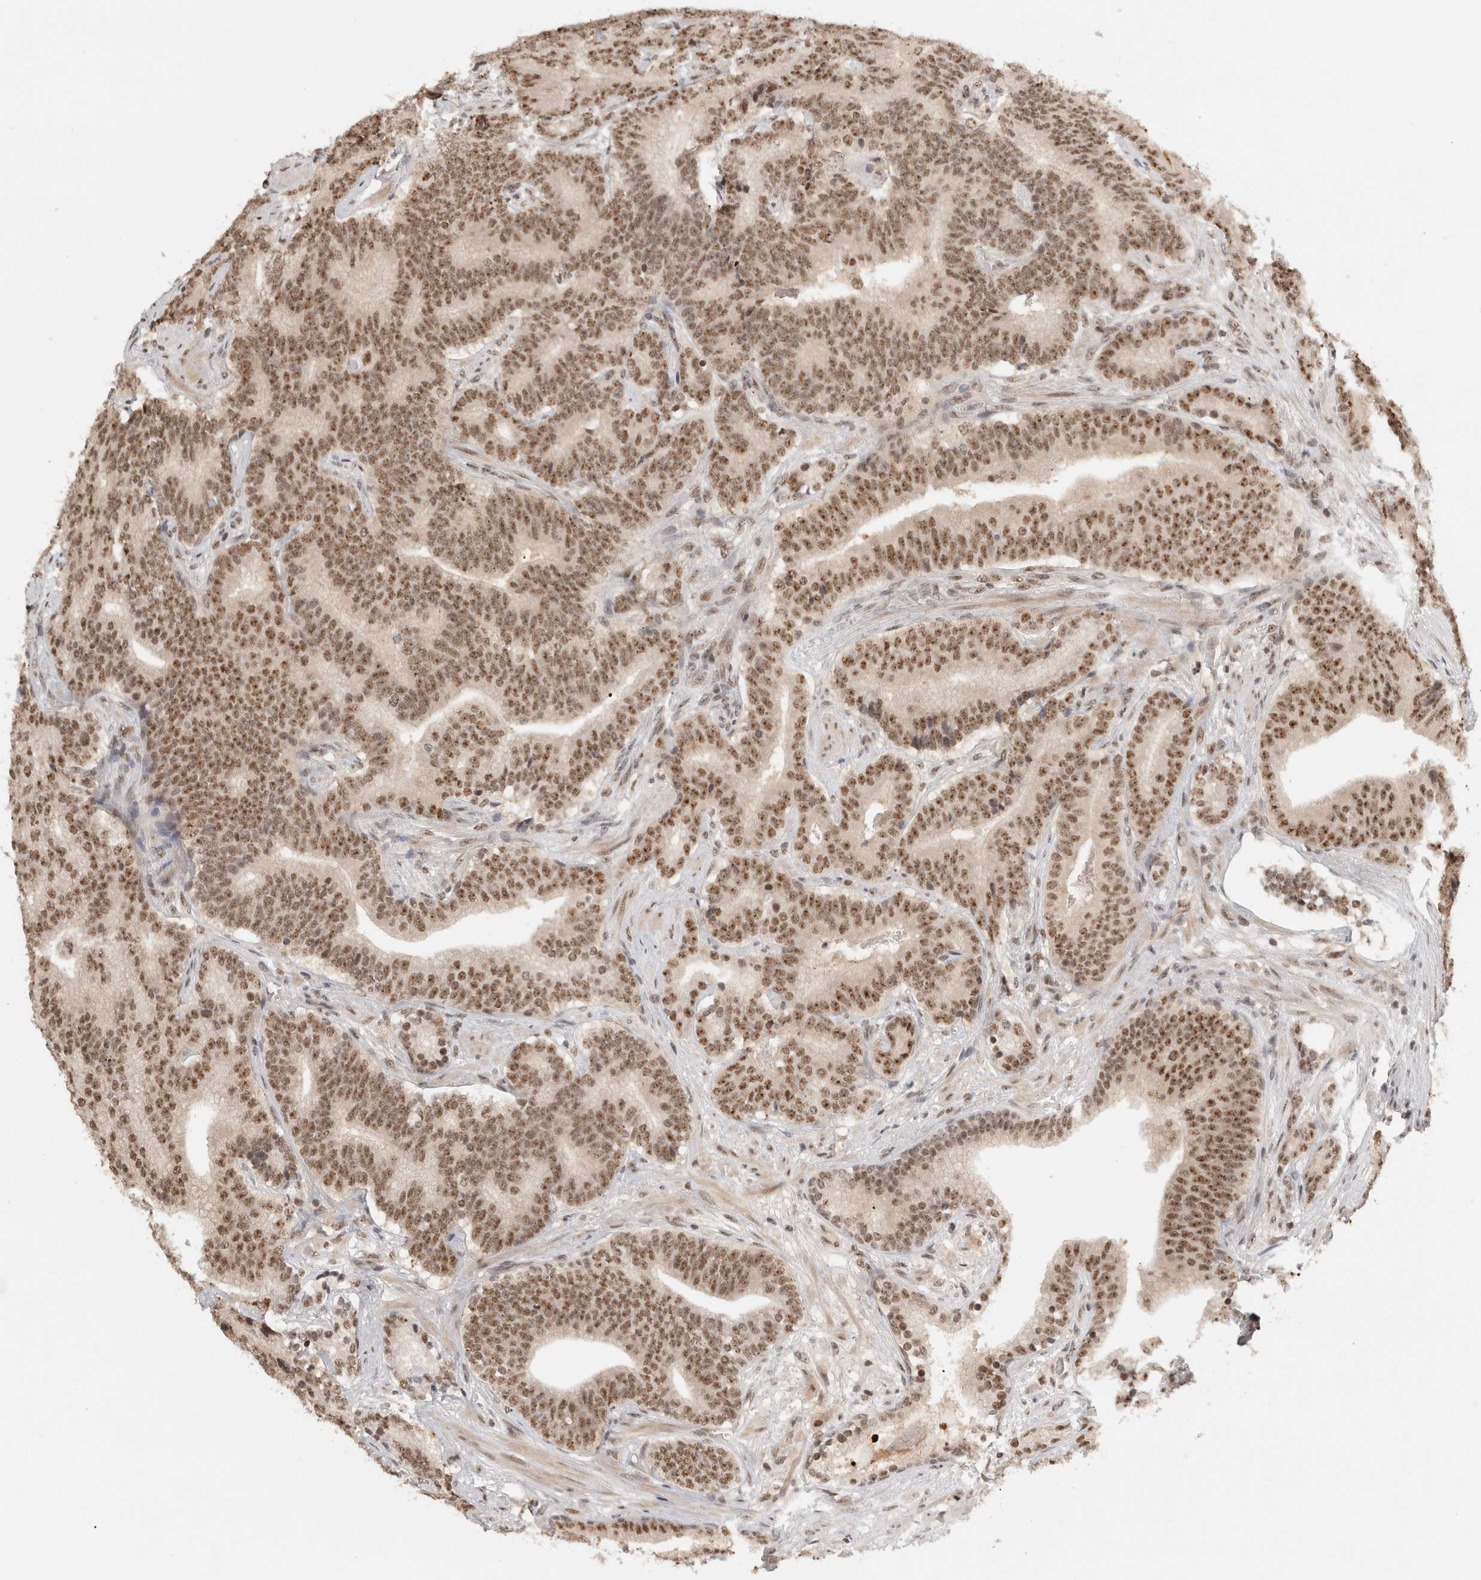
{"staining": {"intensity": "moderate", "quantity": ">75%", "location": "nuclear"}, "tissue": "prostate cancer", "cell_type": "Tumor cells", "image_type": "cancer", "snomed": [{"axis": "morphology", "description": "Adenocarcinoma, High grade"}, {"axis": "topography", "description": "Prostate"}], "caption": "The immunohistochemical stain shows moderate nuclear staining in tumor cells of prostate adenocarcinoma (high-grade) tissue.", "gene": "EBNA1BP2", "patient": {"sex": "male", "age": 55}}